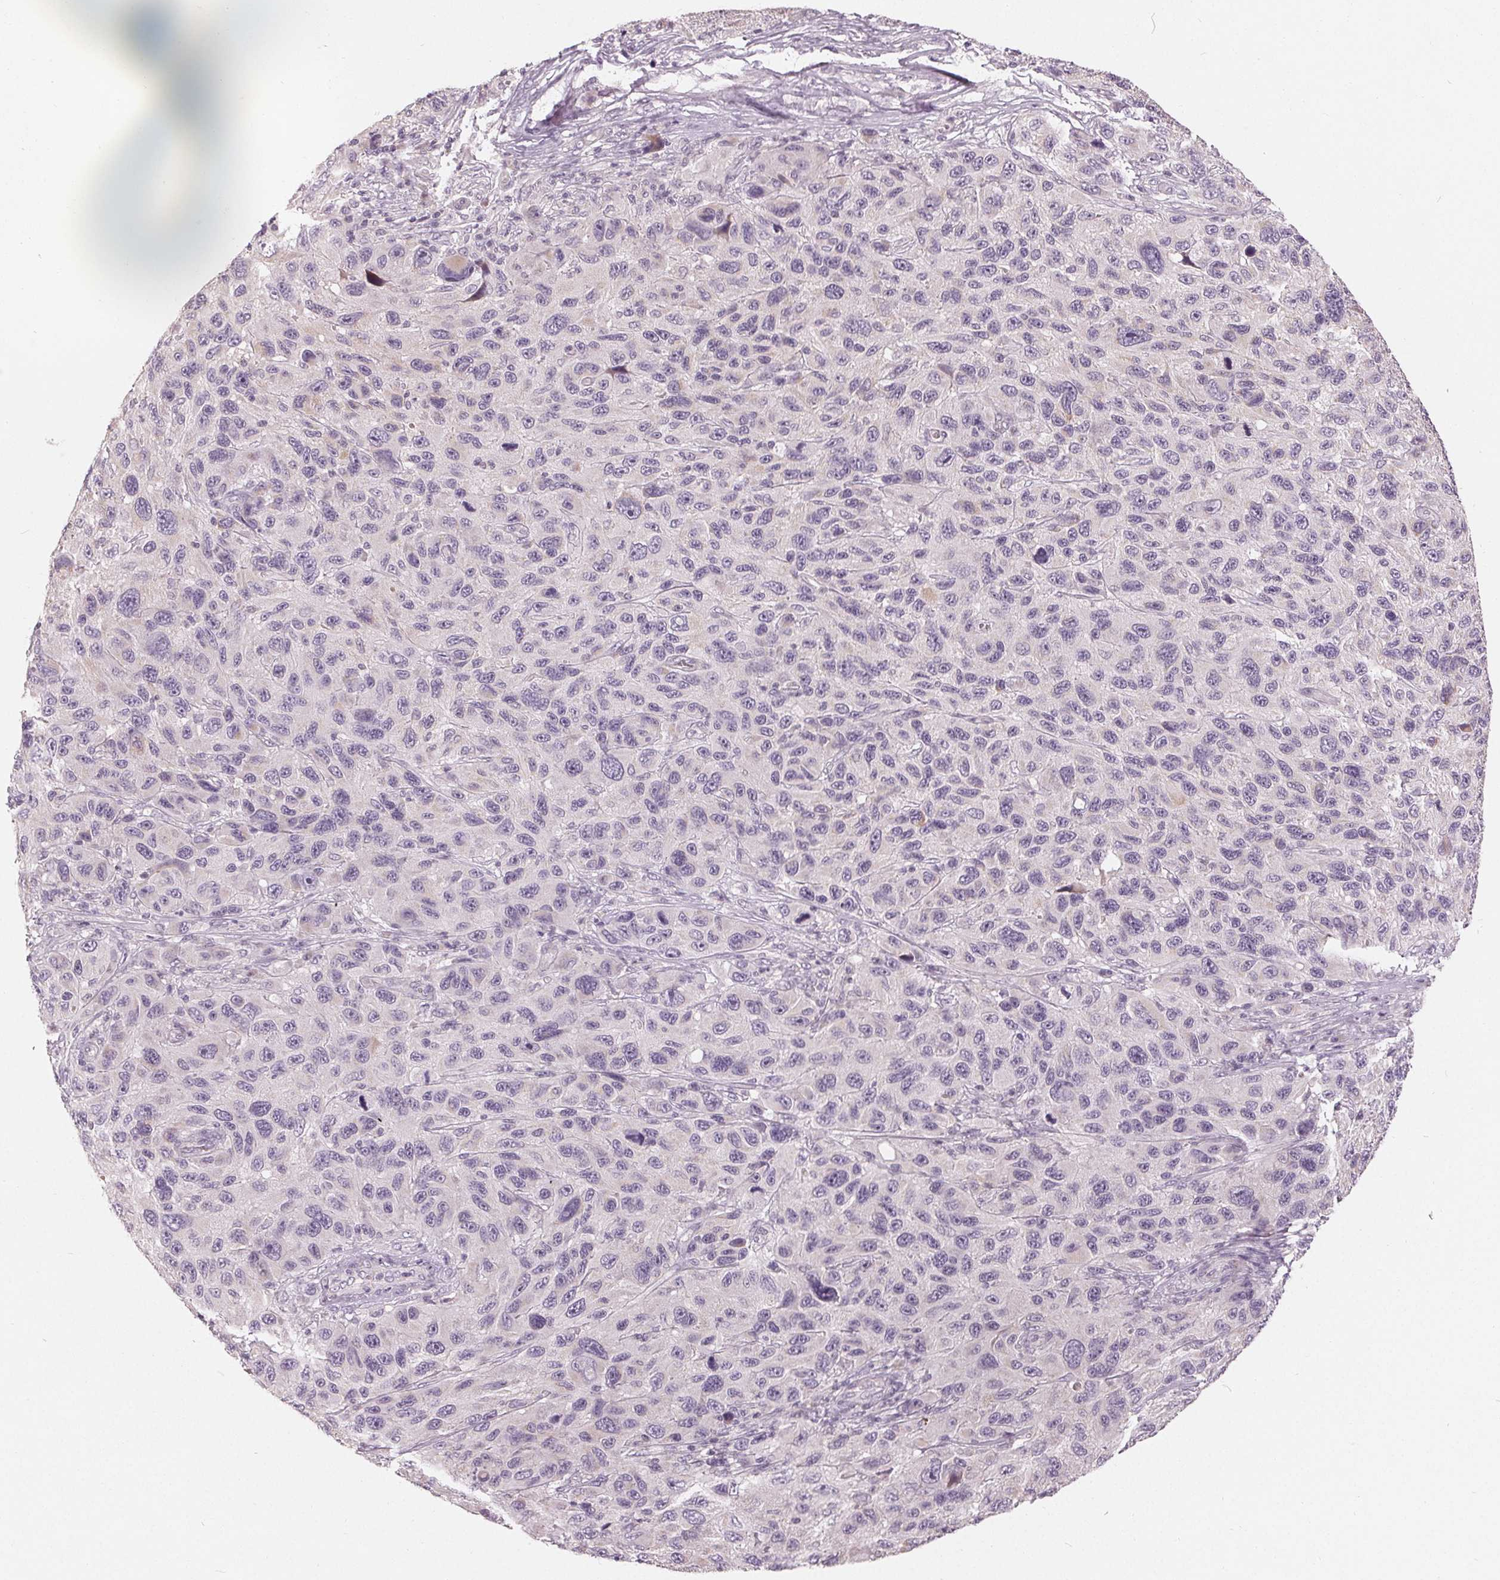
{"staining": {"intensity": "negative", "quantity": "none", "location": "none"}, "tissue": "melanoma", "cell_type": "Tumor cells", "image_type": "cancer", "snomed": [{"axis": "morphology", "description": "Malignant melanoma, NOS"}, {"axis": "topography", "description": "Skin"}], "caption": "Tumor cells are negative for brown protein staining in melanoma. (DAB (3,3'-diaminobenzidine) IHC visualized using brightfield microscopy, high magnification).", "gene": "TRIM60", "patient": {"sex": "male", "age": 53}}